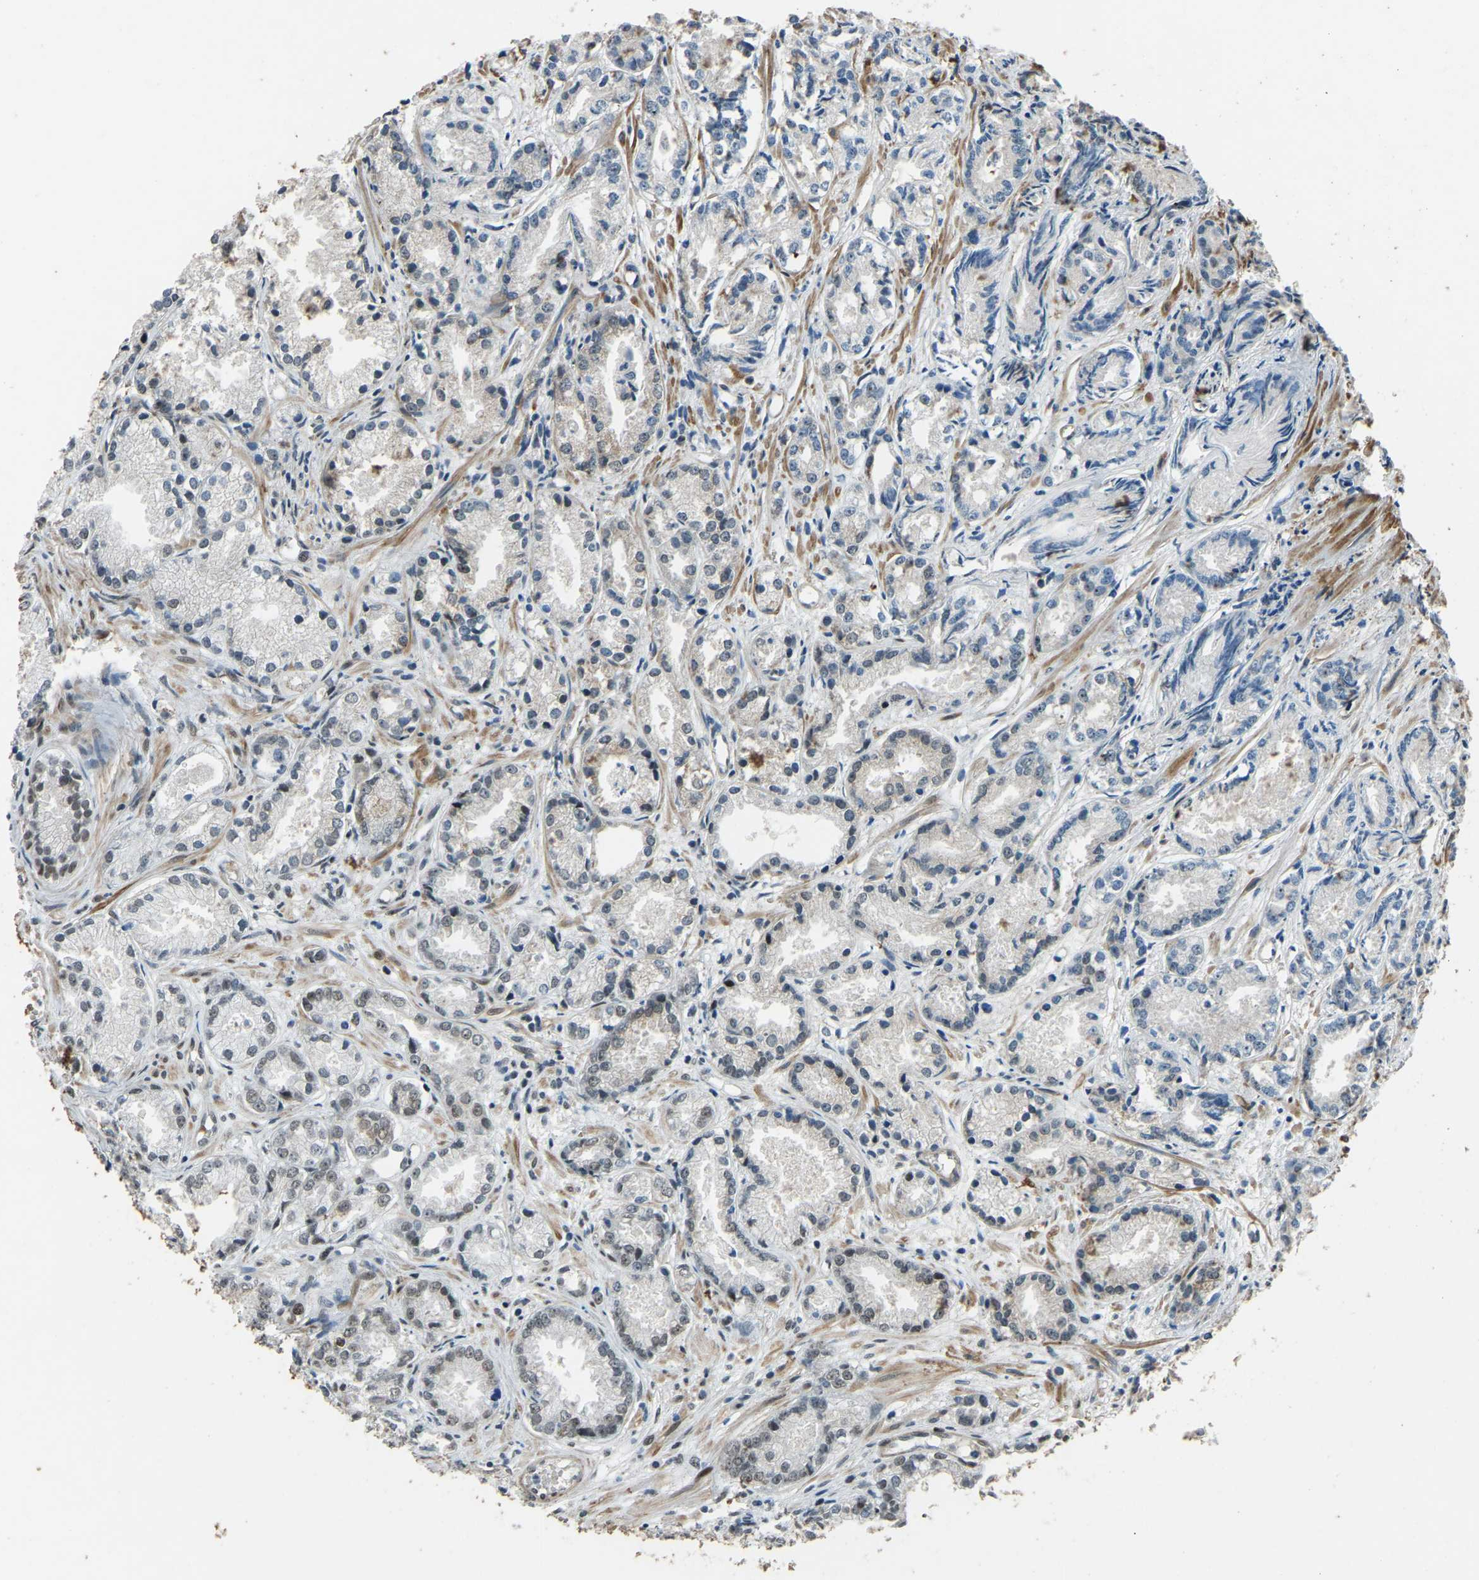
{"staining": {"intensity": "weak", "quantity": "<25%", "location": "nuclear"}, "tissue": "prostate cancer", "cell_type": "Tumor cells", "image_type": "cancer", "snomed": [{"axis": "morphology", "description": "Adenocarcinoma, Low grade"}, {"axis": "topography", "description": "Prostate"}], "caption": "This is a photomicrograph of immunohistochemistry staining of prostate low-grade adenocarcinoma, which shows no staining in tumor cells. The staining is performed using DAB (3,3'-diaminobenzidine) brown chromogen with nuclei counter-stained in using hematoxylin.", "gene": "PRCC", "patient": {"sex": "male", "age": 72}}